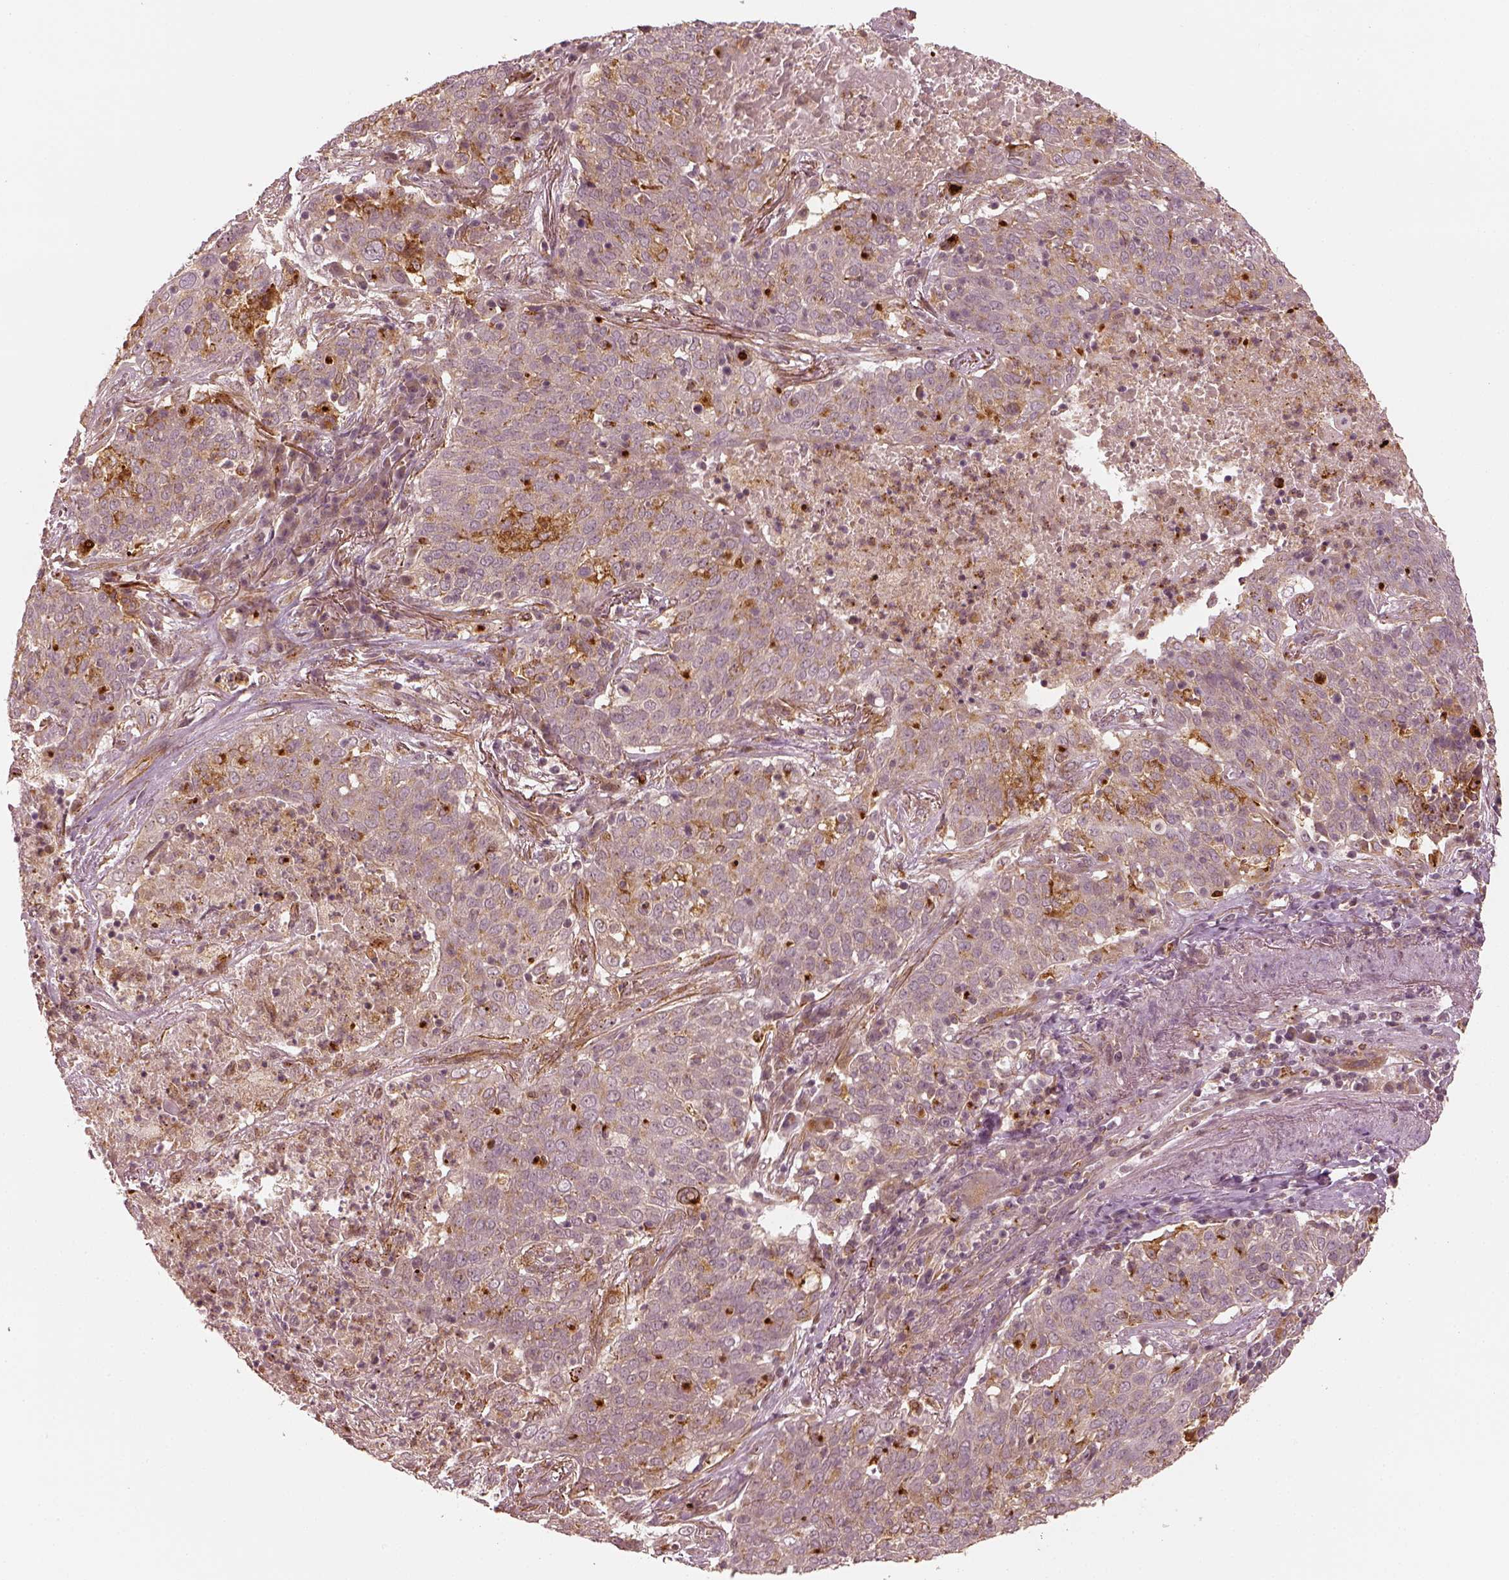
{"staining": {"intensity": "weak", "quantity": ">75%", "location": "cytoplasmic/membranous"}, "tissue": "lung cancer", "cell_type": "Tumor cells", "image_type": "cancer", "snomed": [{"axis": "morphology", "description": "Squamous cell carcinoma, NOS"}, {"axis": "topography", "description": "Lung"}], "caption": "IHC image of squamous cell carcinoma (lung) stained for a protein (brown), which exhibits low levels of weak cytoplasmic/membranous expression in approximately >75% of tumor cells.", "gene": "SLC12A9", "patient": {"sex": "male", "age": 82}}